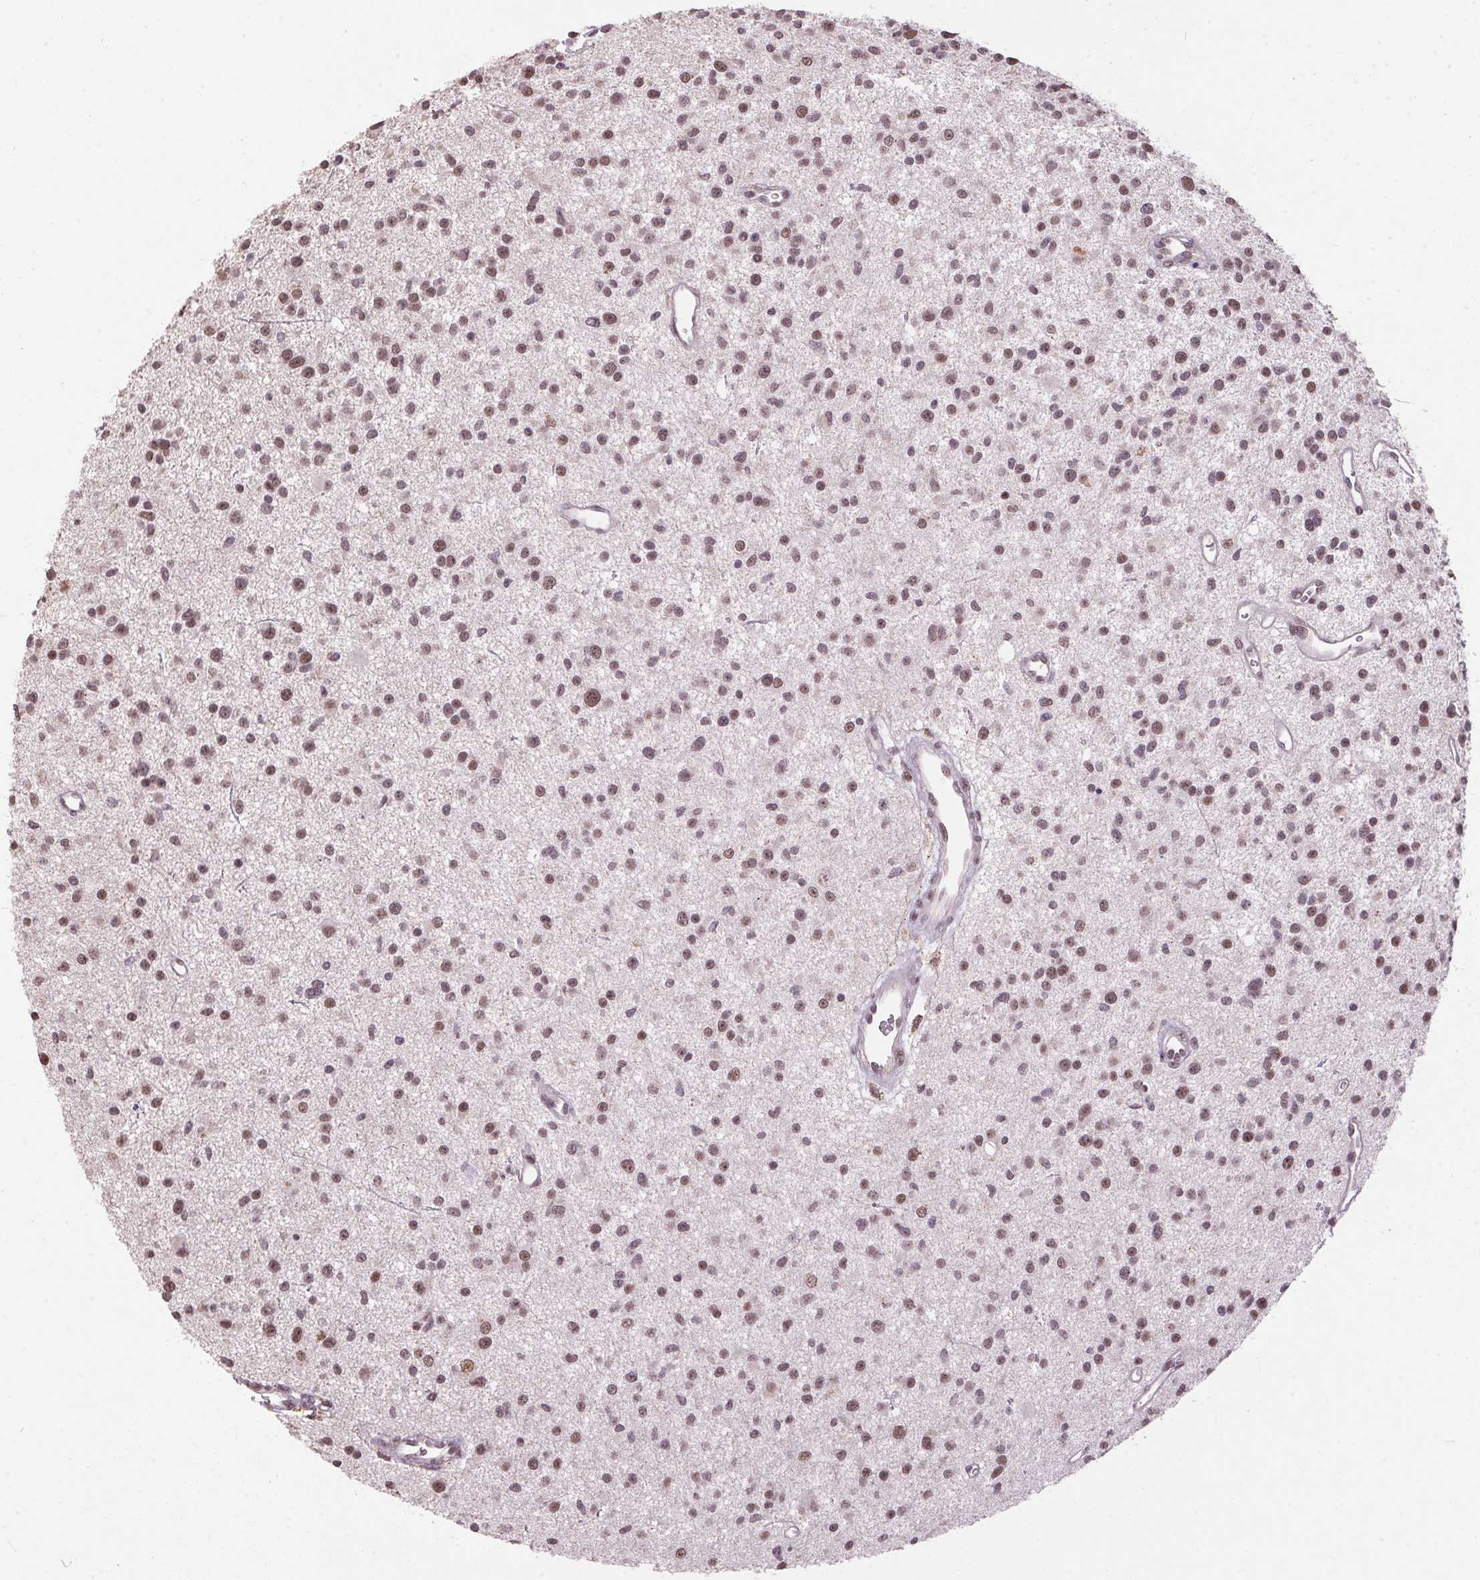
{"staining": {"intensity": "moderate", "quantity": "25%-75%", "location": "nuclear"}, "tissue": "glioma", "cell_type": "Tumor cells", "image_type": "cancer", "snomed": [{"axis": "morphology", "description": "Glioma, malignant, Low grade"}, {"axis": "topography", "description": "Brain"}], "caption": "Immunohistochemistry micrograph of glioma stained for a protein (brown), which shows medium levels of moderate nuclear staining in about 25%-75% of tumor cells.", "gene": "ZBTB4", "patient": {"sex": "male", "age": 43}}